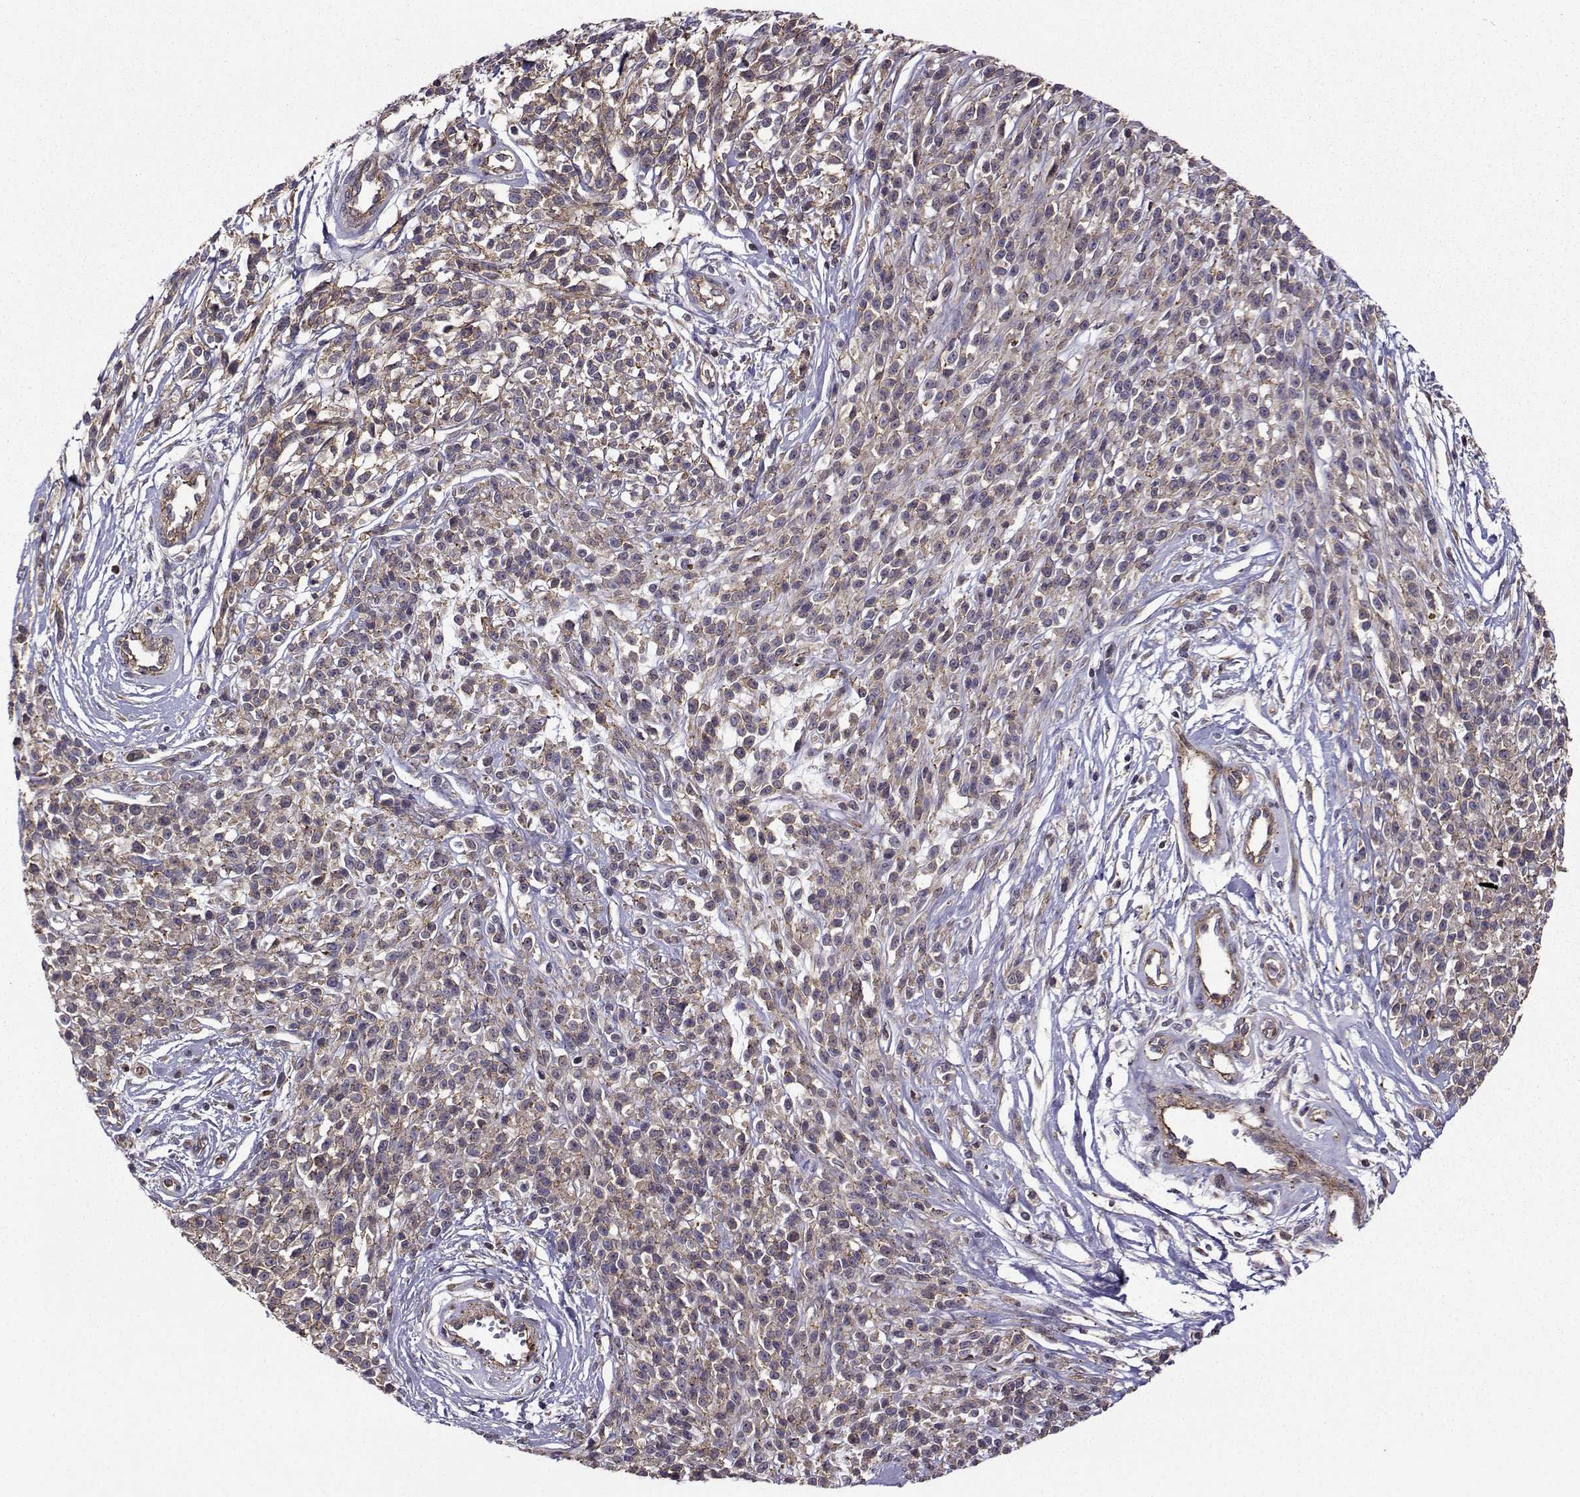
{"staining": {"intensity": "weak", "quantity": "<25%", "location": "cytoplasmic/membranous"}, "tissue": "melanoma", "cell_type": "Tumor cells", "image_type": "cancer", "snomed": [{"axis": "morphology", "description": "Malignant melanoma, NOS"}, {"axis": "topography", "description": "Skin"}, {"axis": "topography", "description": "Skin of trunk"}], "caption": "This is an IHC micrograph of human malignant melanoma. There is no staining in tumor cells.", "gene": "ITGB8", "patient": {"sex": "male", "age": 74}}